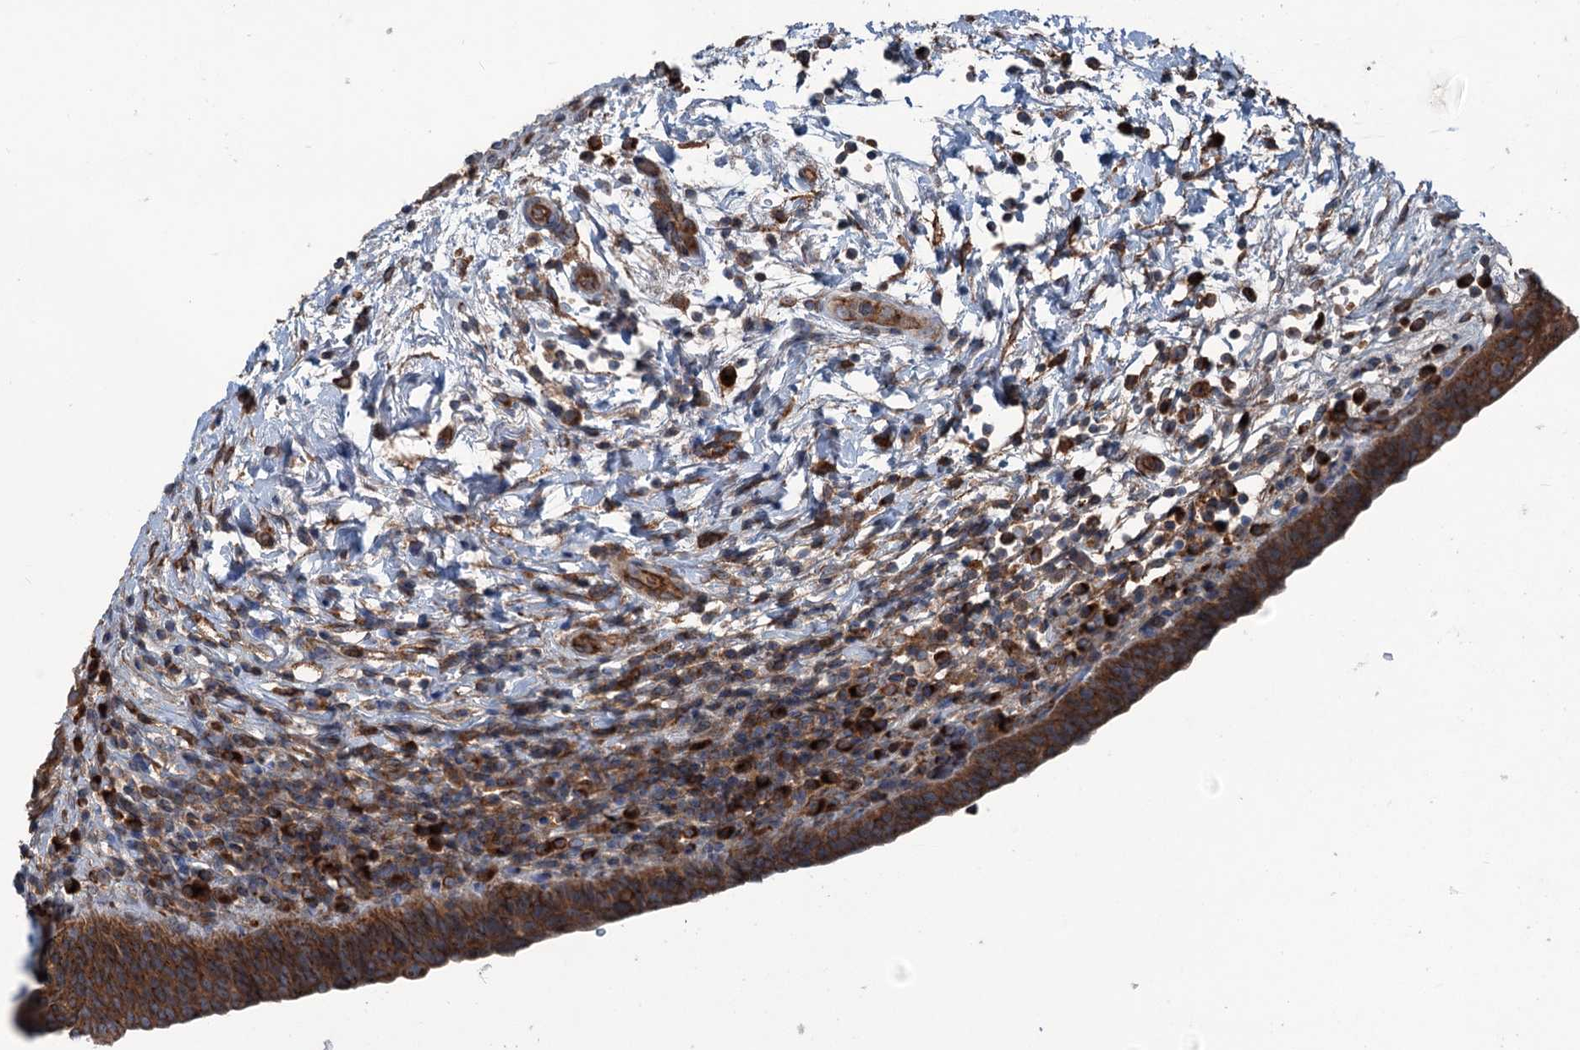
{"staining": {"intensity": "strong", "quantity": ">75%", "location": "cytoplasmic/membranous"}, "tissue": "urinary bladder", "cell_type": "Urothelial cells", "image_type": "normal", "snomed": [{"axis": "morphology", "description": "Normal tissue, NOS"}, {"axis": "topography", "description": "Urinary bladder"}], "caption": "This photomicrograph demonstrates immunohistochemistry (IHC) staining of normal human urinary bladder, with high strong cytoplasmic/membranous positivity in approximately >75% of urothelial cells.", "gene": "CALCOCO1", "patient": {"sex": "male", "age": 83}}